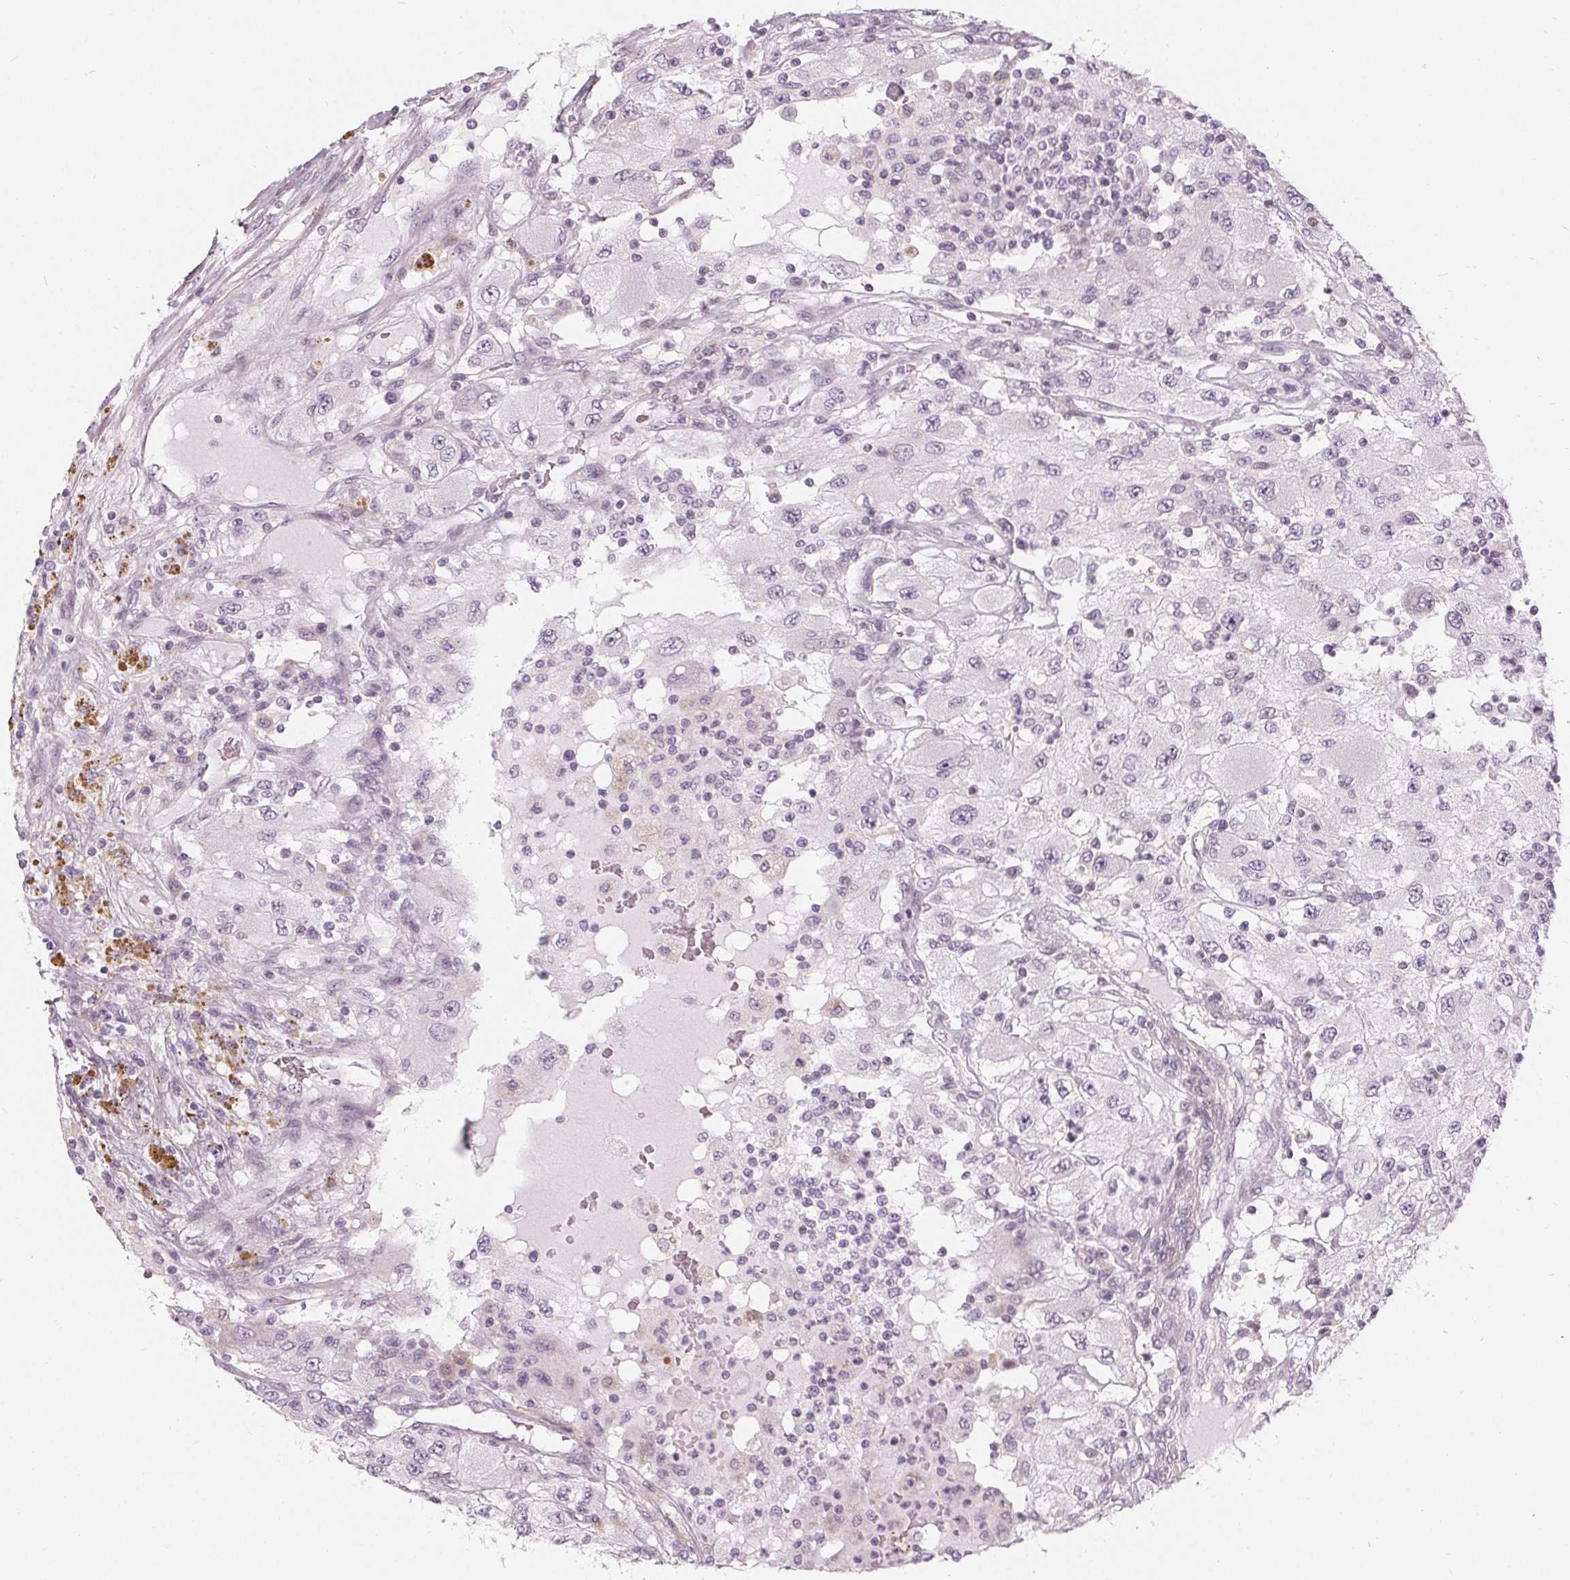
{"staining": {"intensity": "negative", "quantity": "none", "location": "none"}, "tissue": "renal cancer", "cell_type": "Tumor cells", "image_type": "cancer", "snomed": [{"axis": "morphology", "description": "Adenocarcinoma, NOS"}, {"axis": "topography", "description": "Kidney"}], "caption": "Tumor cells are negative for brown protein staining in renal adenocarcinoma.", "gene": "HOPX", "patient": {"sex": "female", "age": 67}}